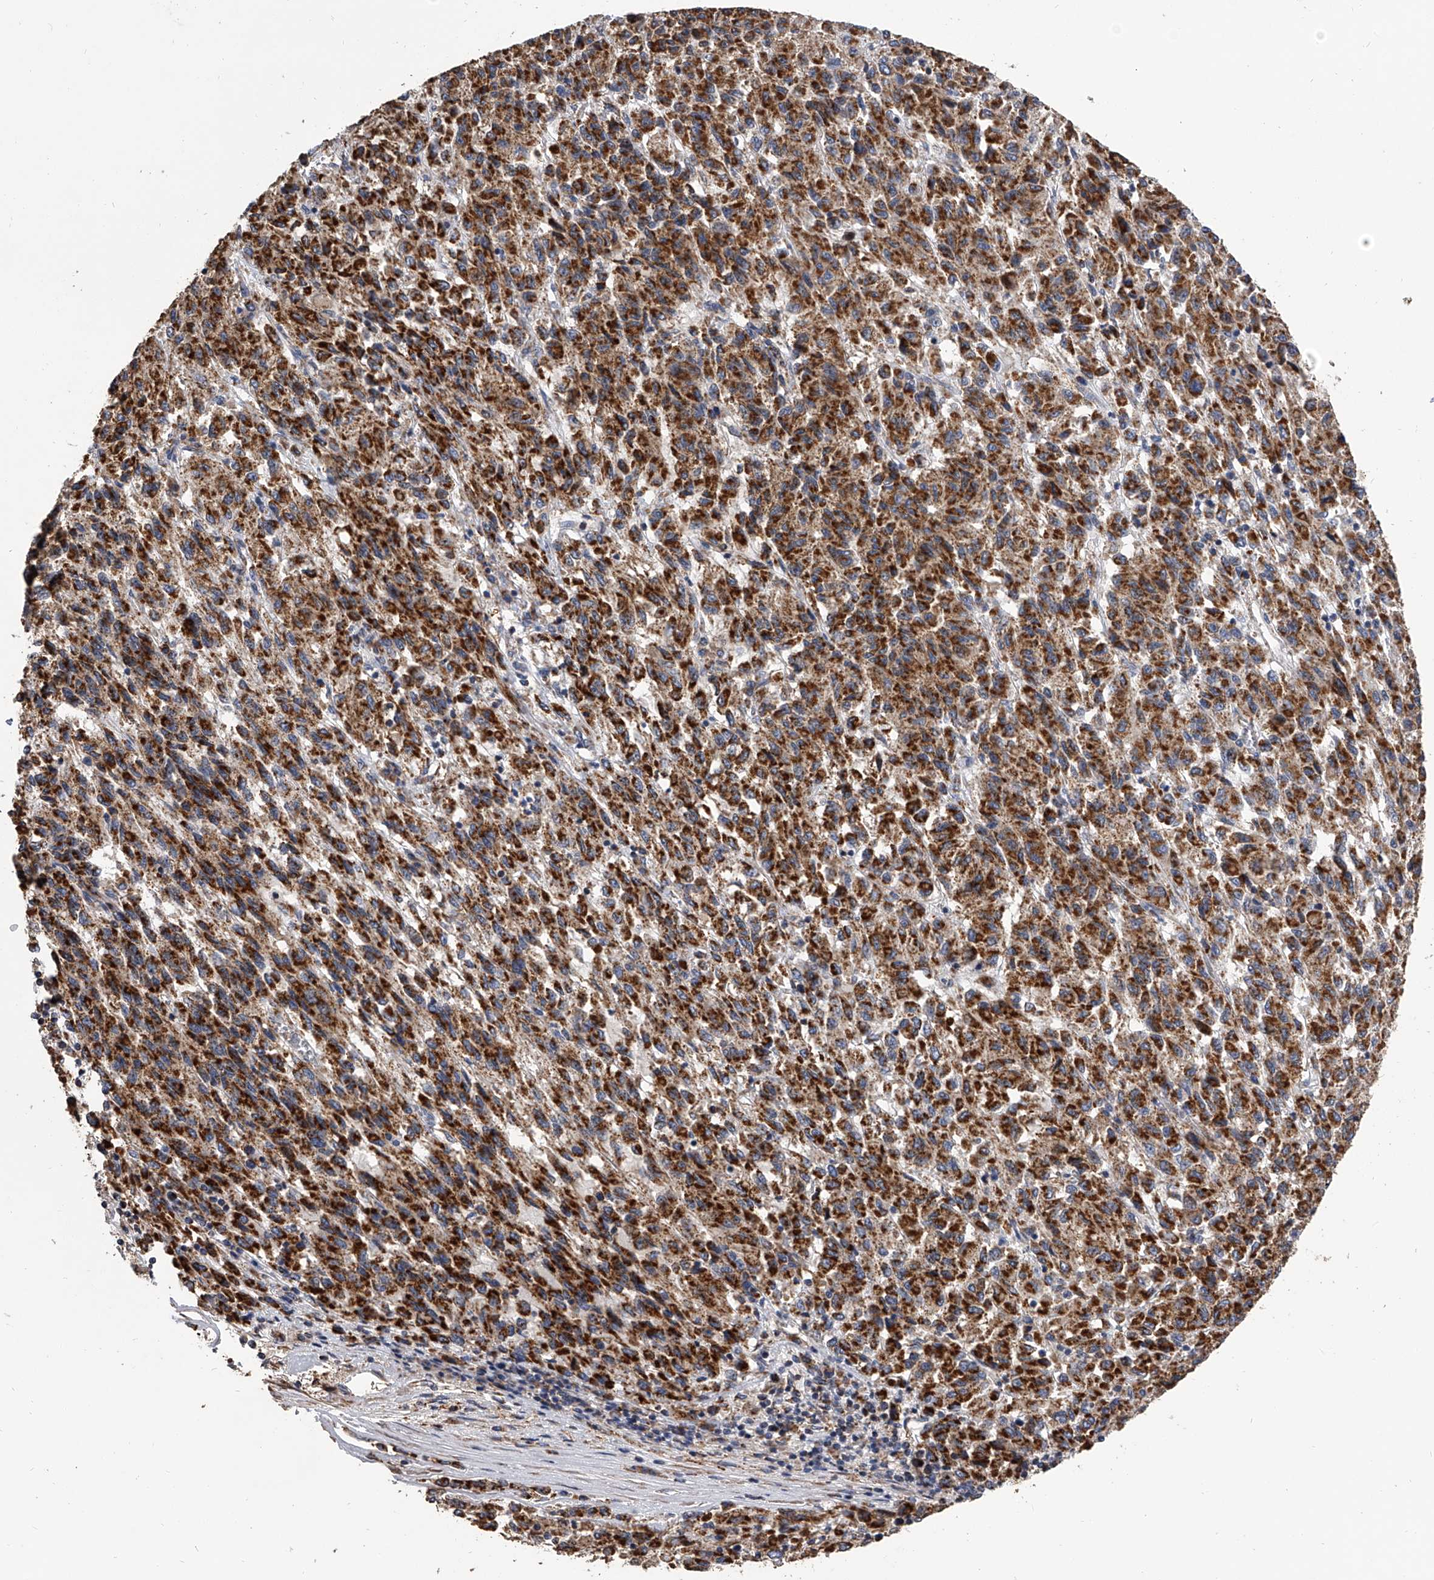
{"staining": {"intensity": "strong", "quantity": ">75%", "location": "cytoplasmic/membranous"}, "tissue": "melanoma", "cell_type": "Tumor cells", "image_type": "cancer", "snomed": [{"axis": "morphology", "description": "Malignant melanoma, Metastatic site"}, {"axis": "topography", "description": "Lung"}], "caption": "Melanoma stained with a protein marker shows strong staining in tumor cells.", "gene": "MRPL28", "patient": {"sex": "male", "age": 64}}